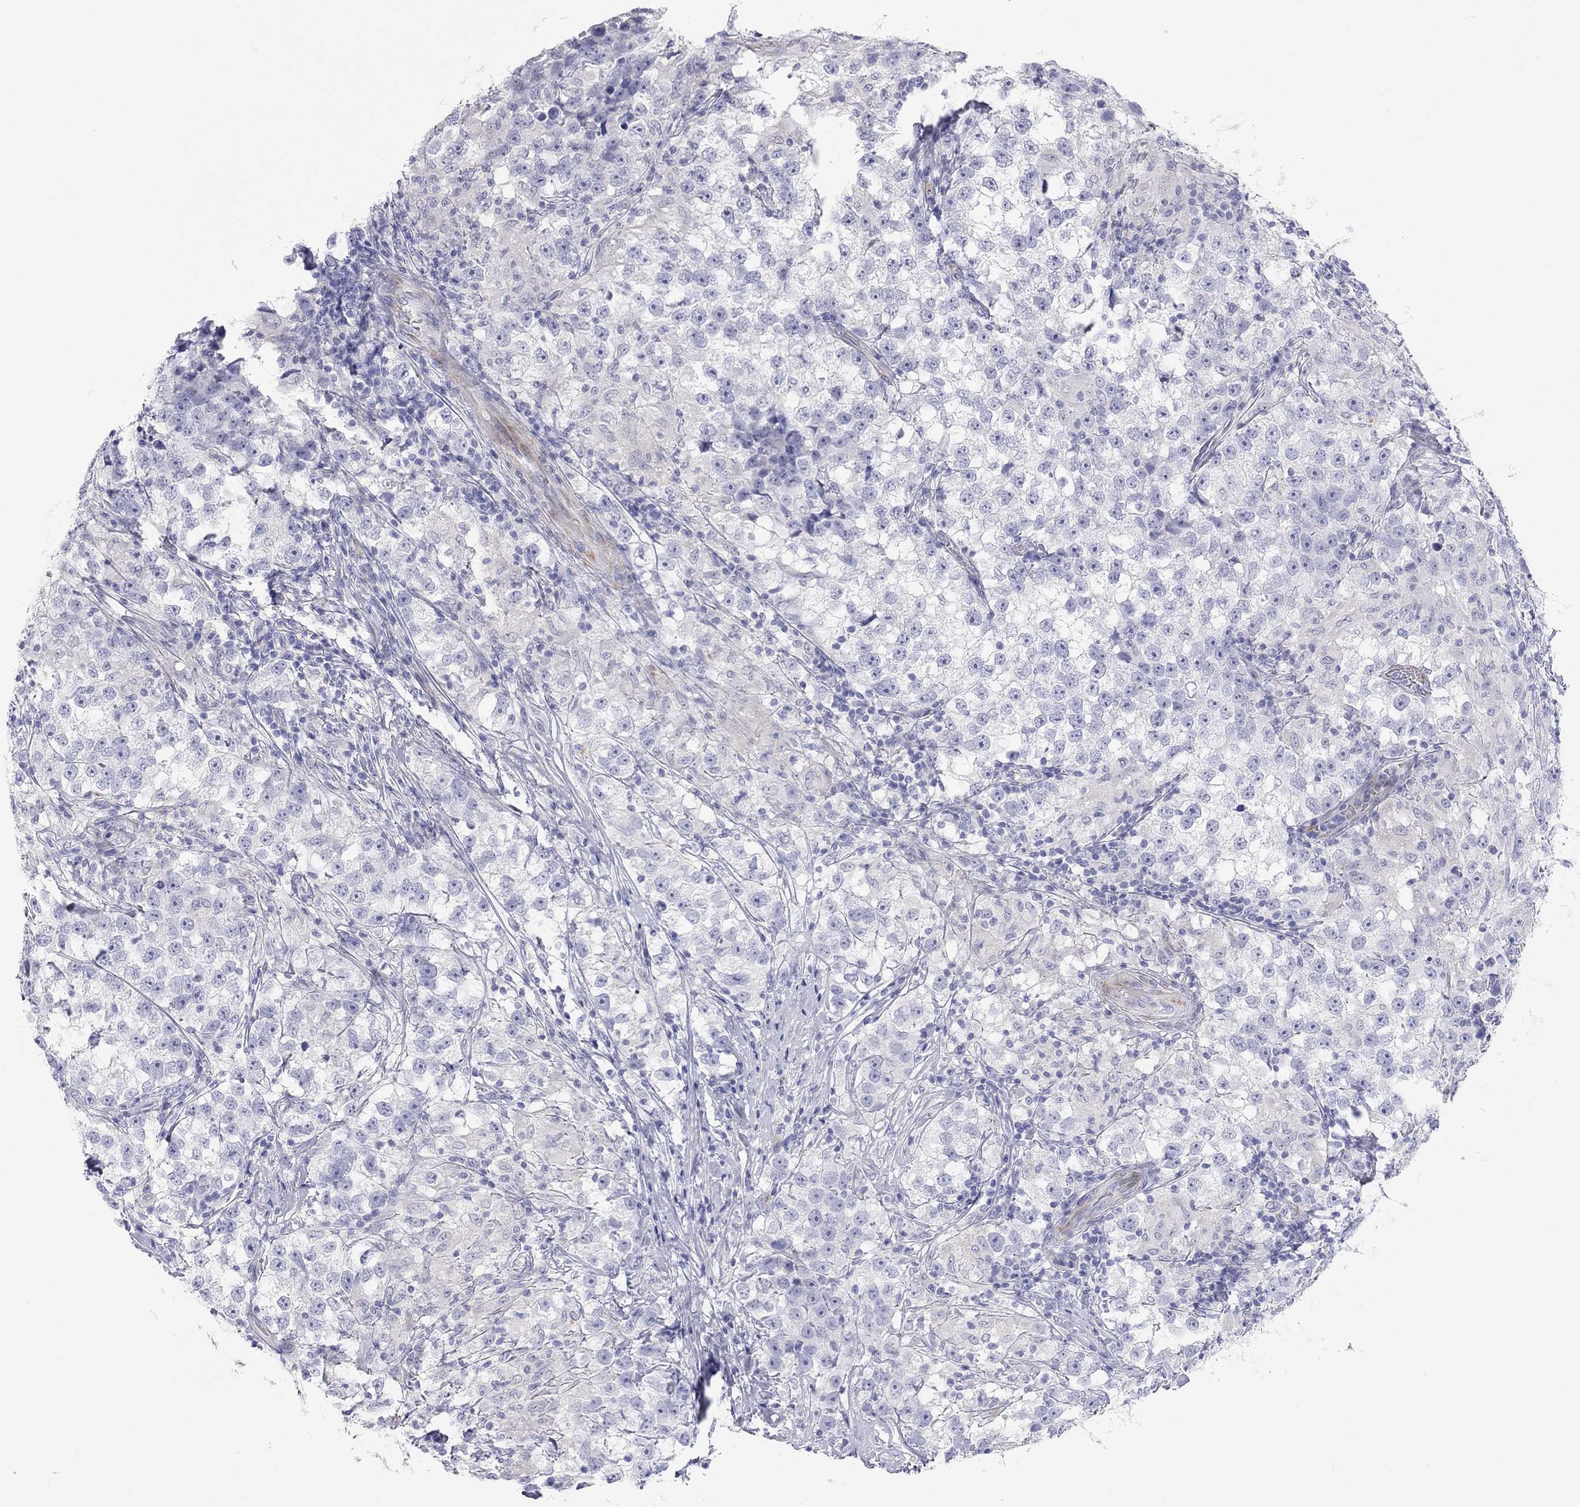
{"staining": {"intensity": "negative", "quantity": "none", "location": "none"}, "tissue": "testis cancer", "cell_type": "Tumor cells", "image_type": "cancer", "snomed": [{"axis": "morphology", "description": "Seminoma, NOS"}, {"axis": "topography", "description": "Testis"}], "caption": "This is a micrograph of immunohistochemistry (IHC) staining of seminoma (testis), which shows no staining in tumor cells. The staining is performed using DAB brown chromogen with nuclei counter-stained in using hematoxylin.", "gene": "PCDHGC5", "patient": {"sex": "male", "age": 46}}